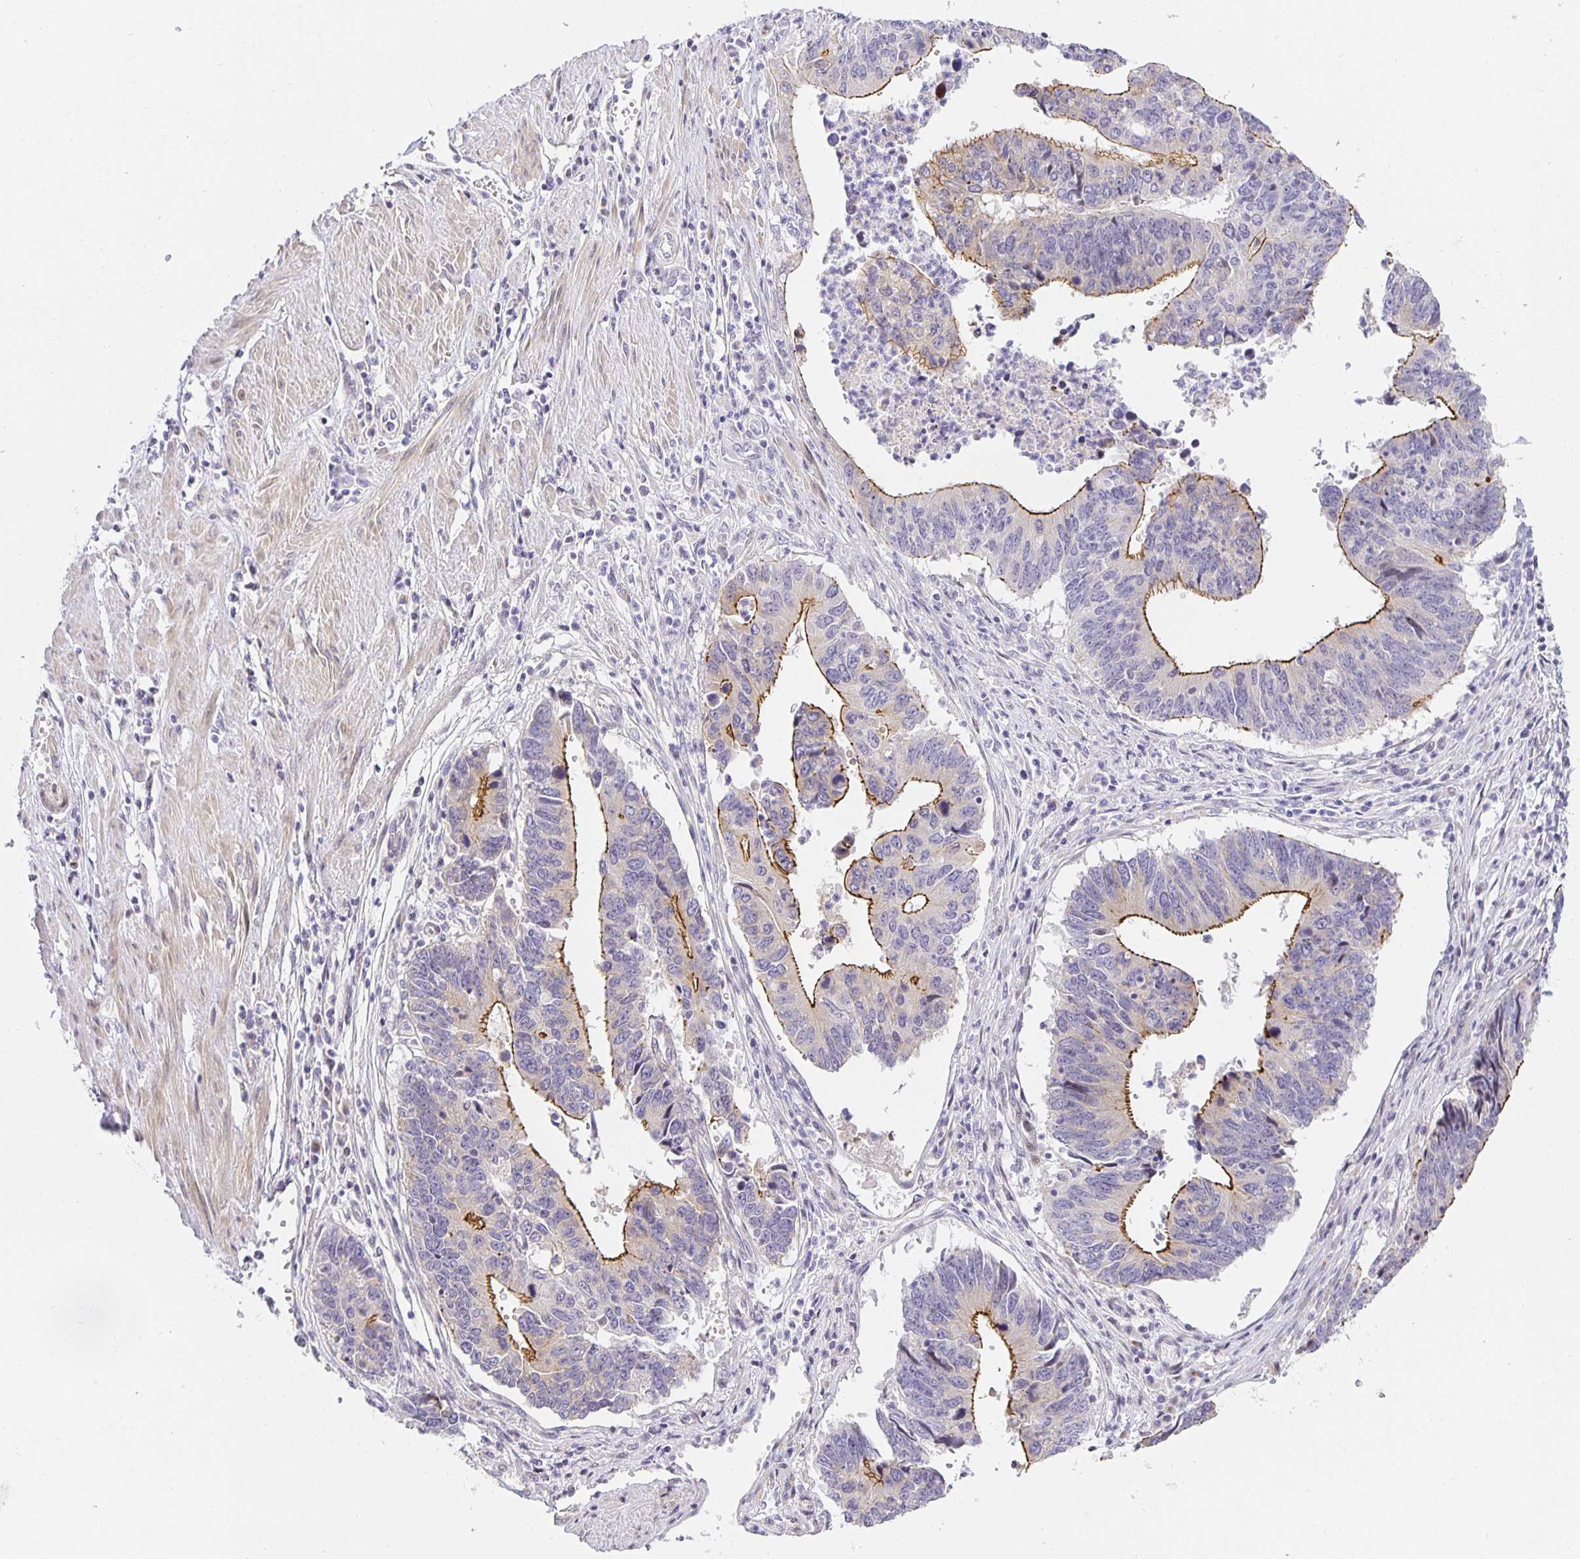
{"staining": {"intensity": "moderate", "quantity": "25%-75%", "location": "cytoplasmic/membranous"}, "tissue": "stomach cancer", "cell_type": "Tumor cells", "image_type": "cancer", "snomed": [{"axis": "morphology", "description": "Adenocarcinoma, NOS"}, {"axis": "topography", "description": "Stomach"}], "caption": "Protein expression analysis of human stomach cancer (adenocarcinoma) reveals moderate cytoplasmic/membranous positivity in approximately 25%-75% of tumor cells.", "gene": "TJP3", "patient": {"sex": "male", "age": 59}}